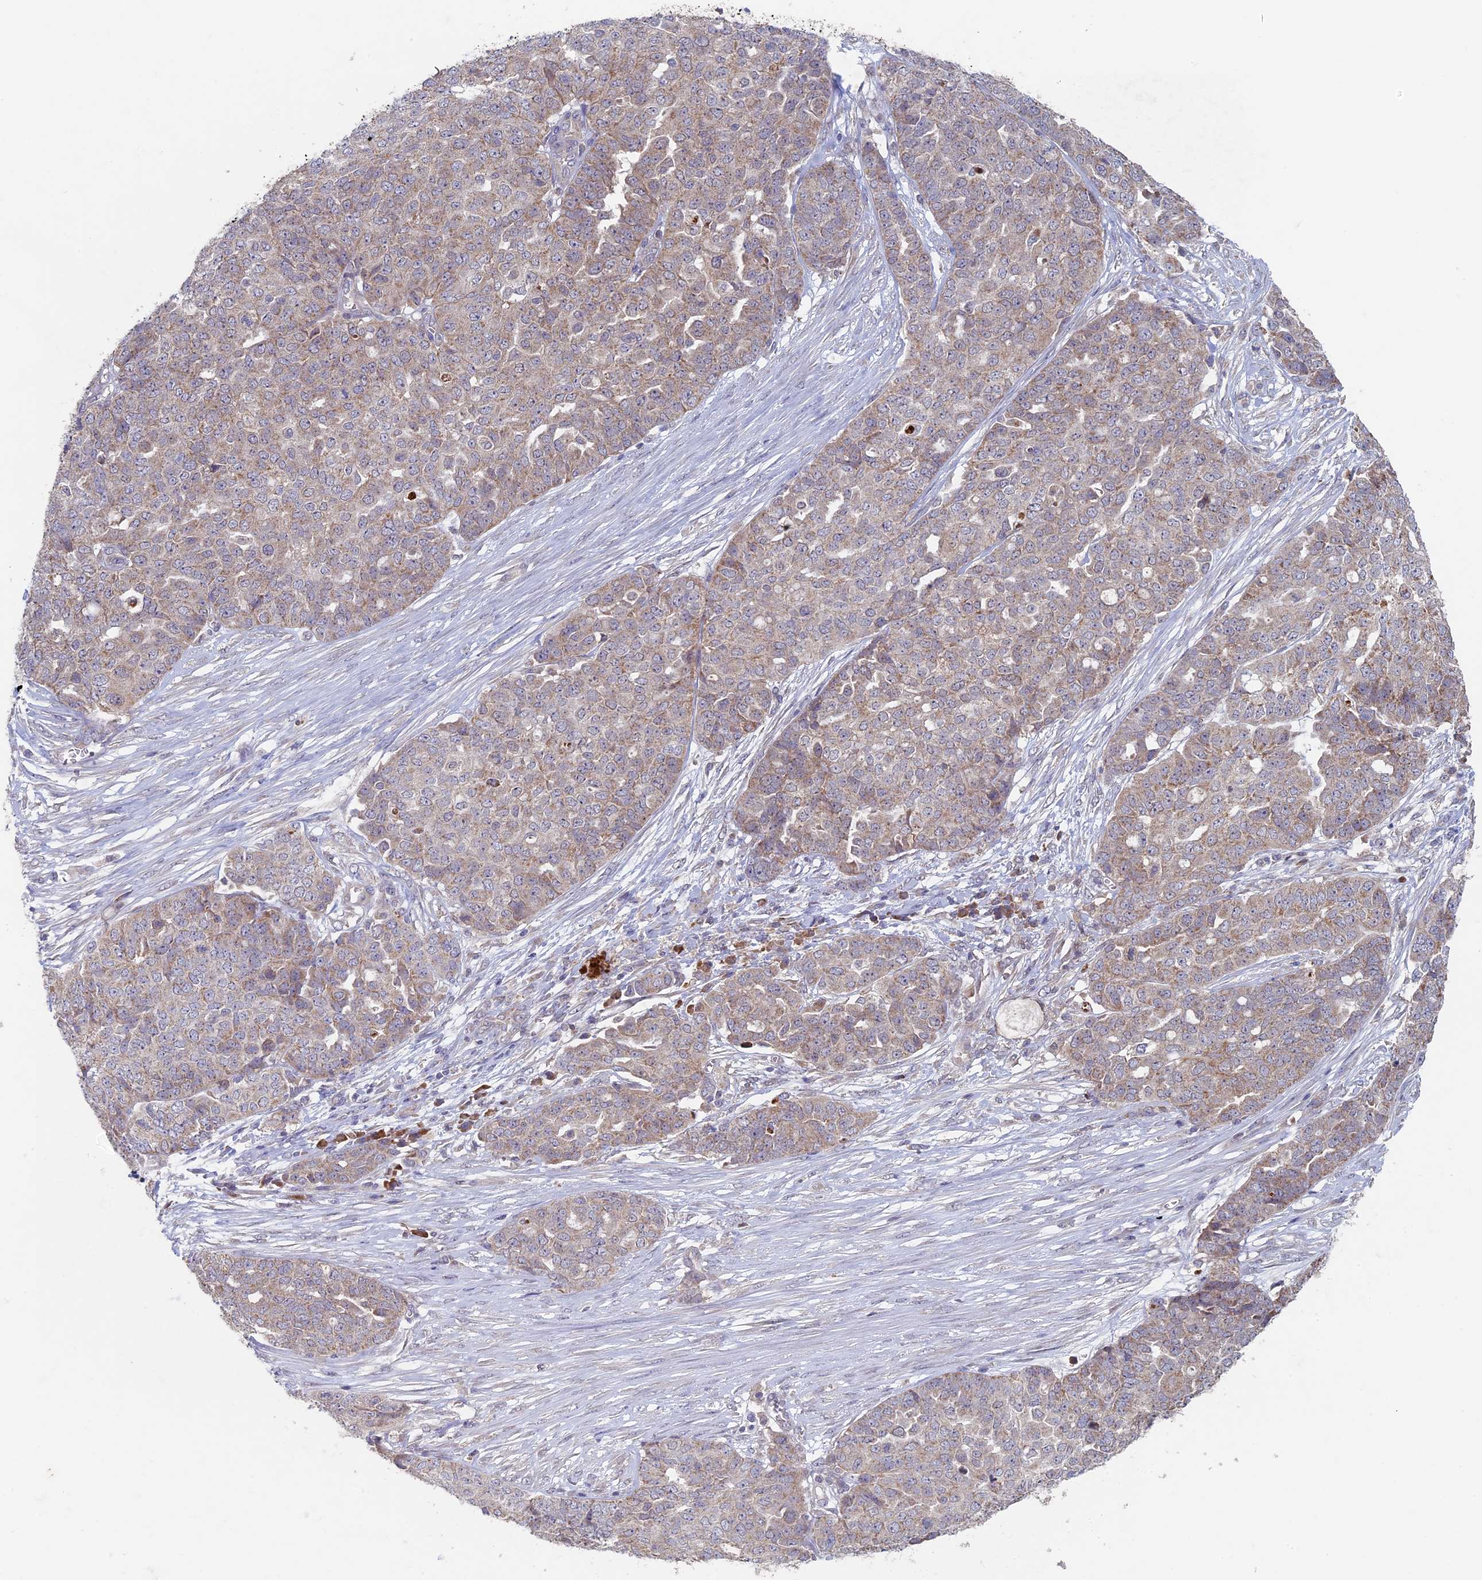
{"staining": {"intensity": "weak", "quantity": "25%-75%", "location": "cytoplasmic/membranous"}, "tissue": "ovarian cancer", "cell_type": "Tumor cells", "image_type": "cancer", "snomed": [{"axis": "morphology", "description": "Cystadenocarcinoma, serous, NOS"}, {"axis": "topography", "description": "Soft tissue"}, {"axis": "topography", "description": "Ovary"}], "caption": "Immunohistochemical staining of human ovarian serous cystadenocarcinoma exhibits weak cytoplasmic/membranous protein positivity in approximately 25%-75% of tumor cells.", "gene": "RCCD1", "patient": {"sex": "female", "age": 57}}